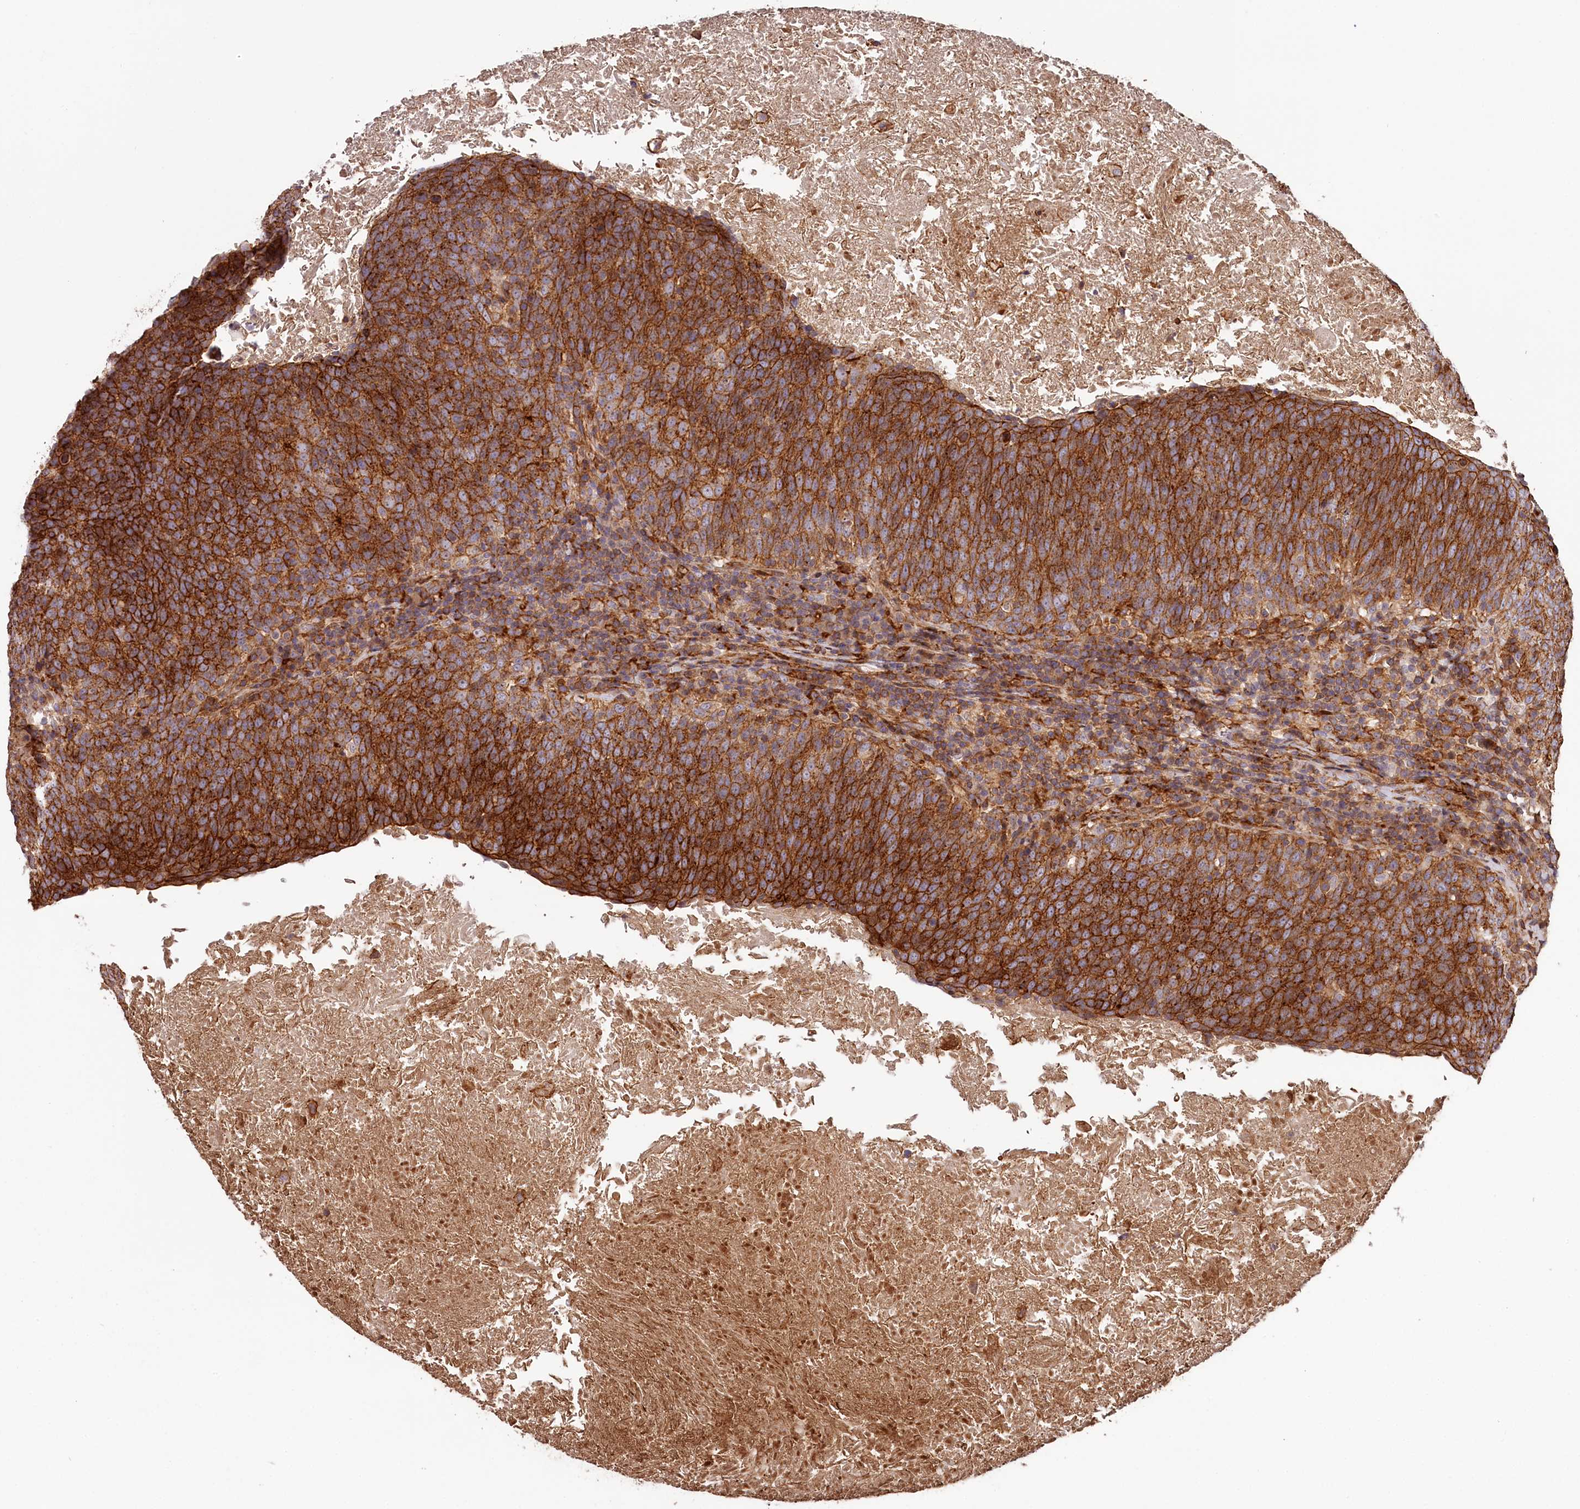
{"staining": {"intensity": "strong", "quantity": ">75%", "location": "cytoplasmic/membranous"}, "tissue": "head and neck cancer", "cell_type": "Tumor cells", "image_type": "cancer", "snomed": [{"axis": "morphology", "description": "Squamous cell carcinoma, NOS"}, {"axis": "morphology", "description": "Squamous cell carcinoma, metastatic, NOS"}, {"axis": "topography", "description": "Lymph node"}, {"axis": "topography", "description": "Head-Neck"}], "caption": "Protein analysis of squamous cell carcinoma (head and neck) tissue shows strong cytoplasmic/membranous expression in approximately >75% of tumor cells.", "gene": "KIF14", "patient": {"sex": "male", "age": 62}}